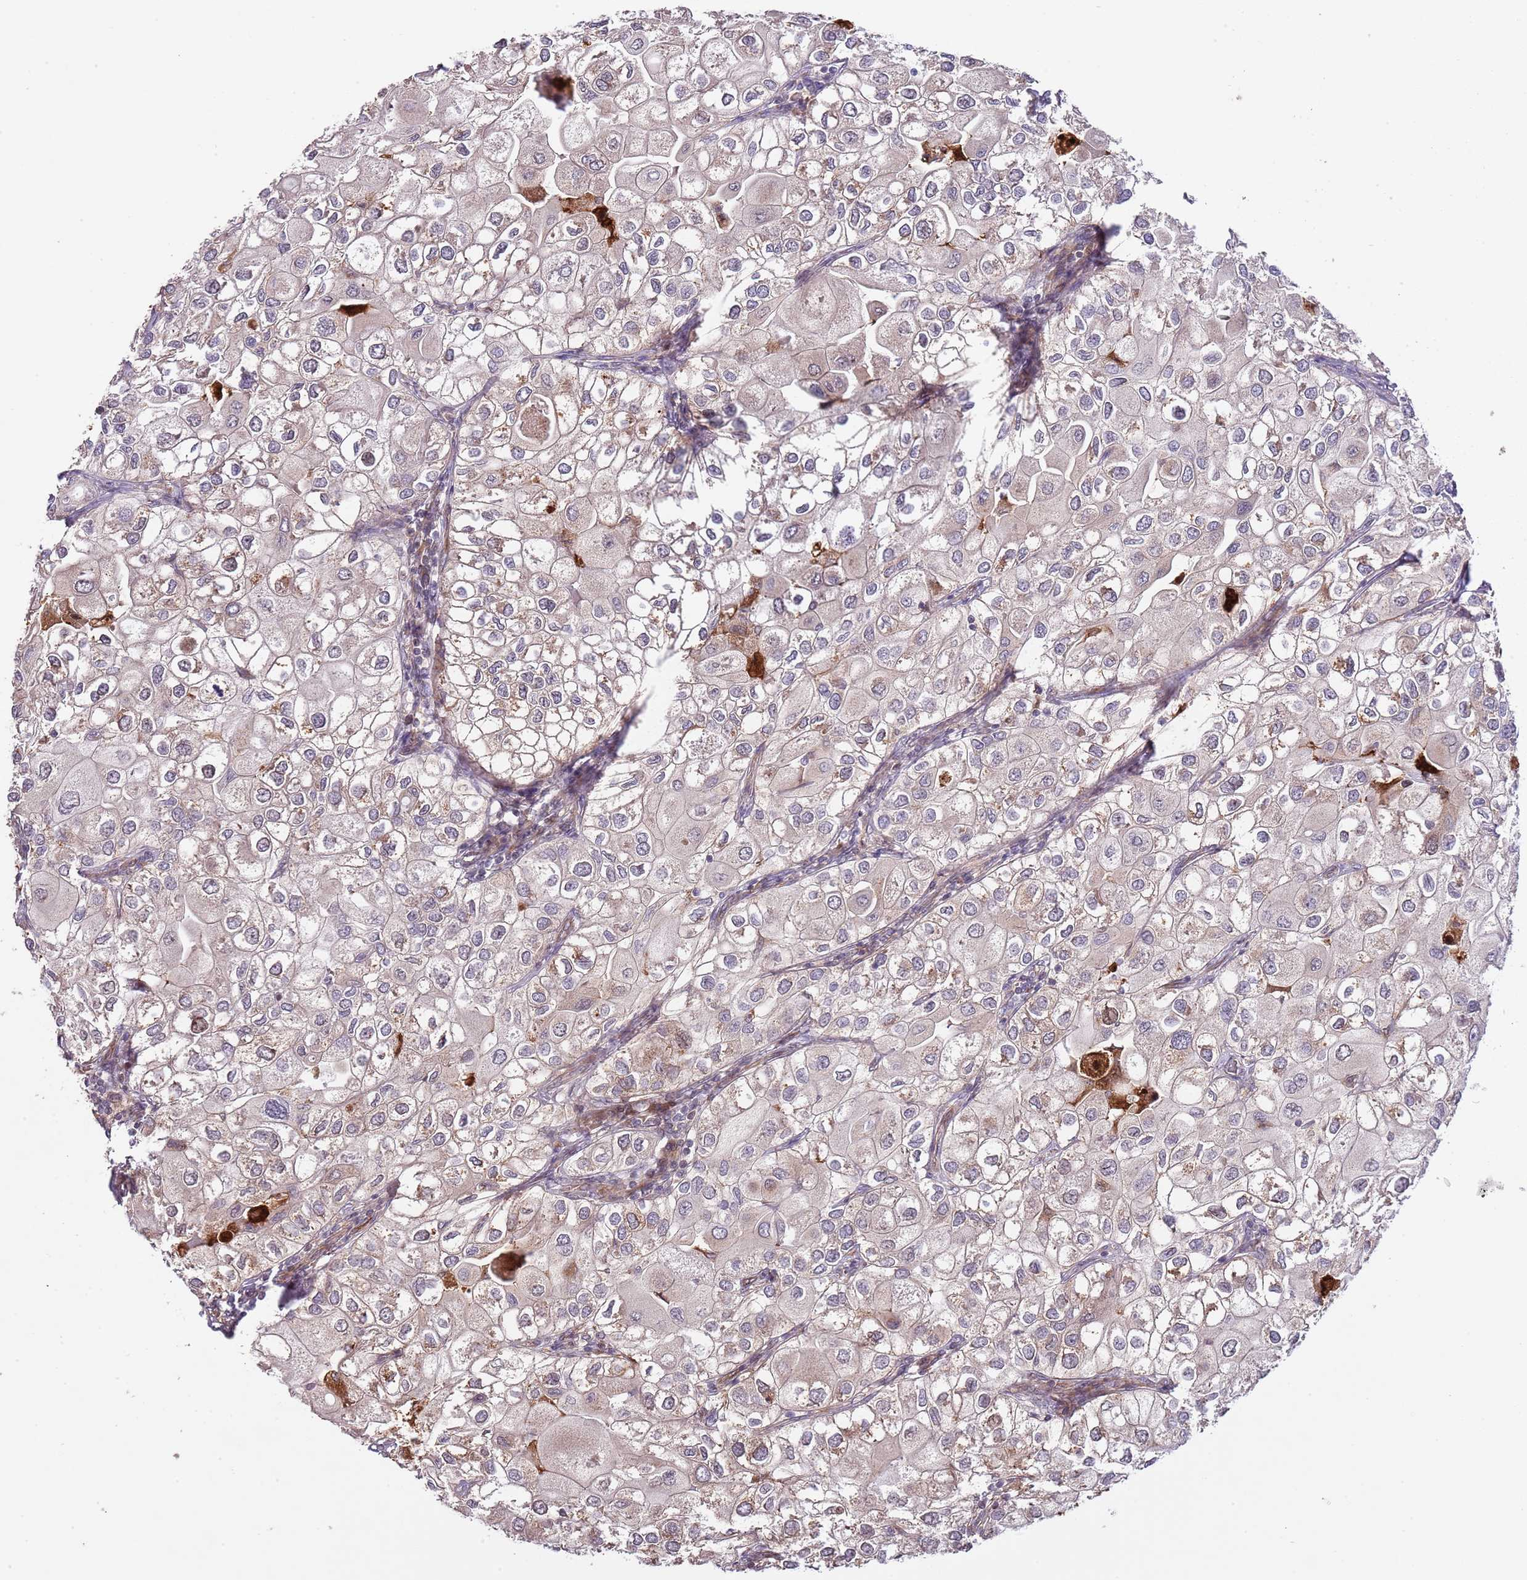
{"staining": {"intensity": "negative", "quantity": "none", "location": "none"}, "tissue": "urothelial cancer", "cell_type": "Tumor cells", "image_type": "cancer", "snomed": [{"axis": "morphology", "description": "Urothelial carcinoma, High grade"}, {"axis": "topography", "description": "Urinary bladder"}], "caption": "The IHC histopathology image has no significant staining in tumor cells of urothelial carcinoma (high-grade) tissue.", "gene": "NEK3", "patient": {"sex": "male", "age": 64}}